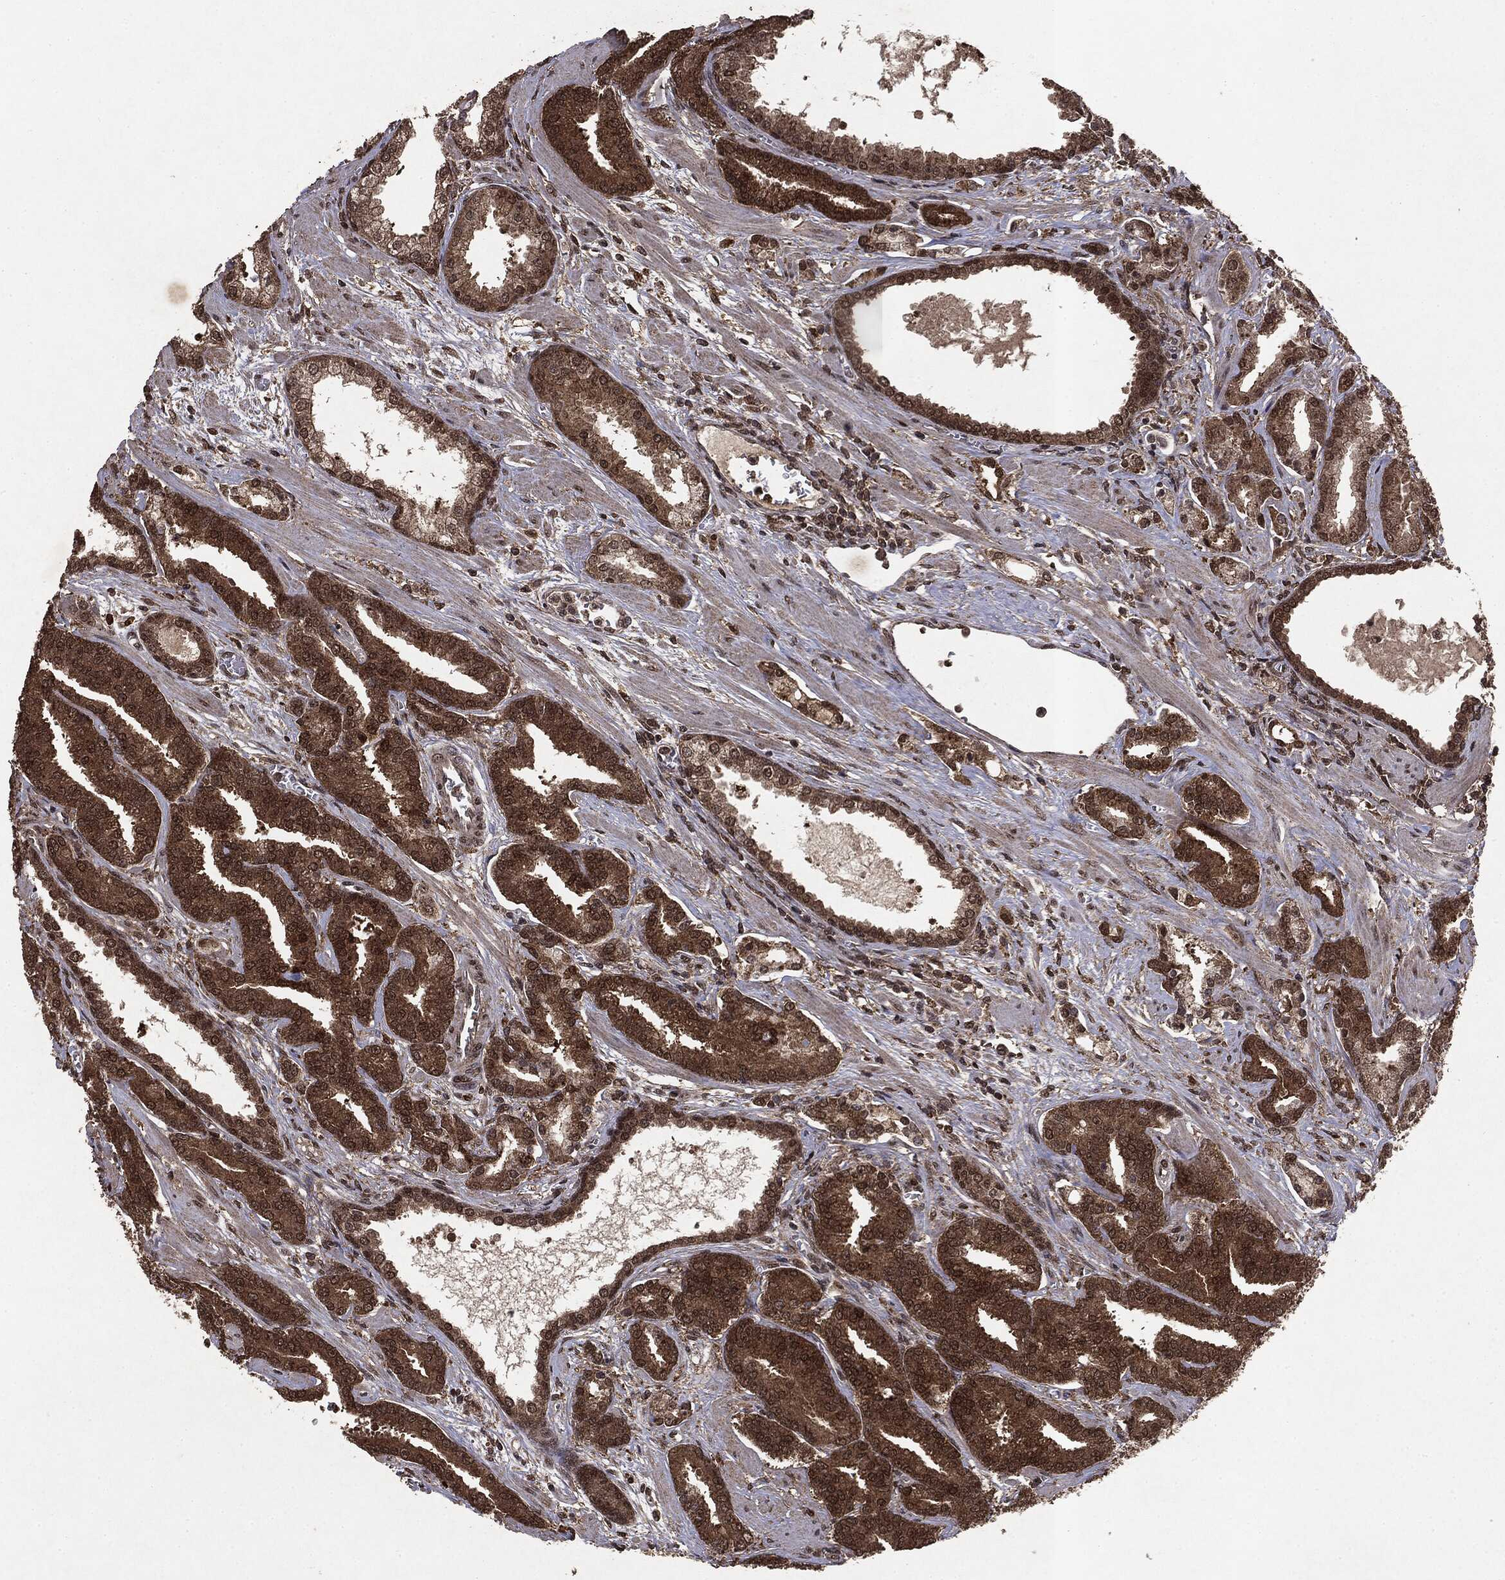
{"staining": {"intensity": "moderate", "quantity": ">75%", "location": "cytoplasmic/membranous,nuclear"}, "tissue": "prostate cancer", "cell_type": "Tumor cells", "image_type": "cancer", "snomed": [{"axis": "morphology", "description": "Adenocarcinoma, High grade"}, {"axis": "topography", "description": "Prostate"}], "caption": "Immunohistochemistry (IHC) of prostate cancer demonstrates medium levels of moderate cytoplasmic/membranous and nuclear expression in about >75% of tumor cells. Immunohistochemistry (IHC) stains the protein of interest in brown and the nuclei are stained blue.", "gene": "PEBP1", "patient": {"sex": "male", "age": 60}}